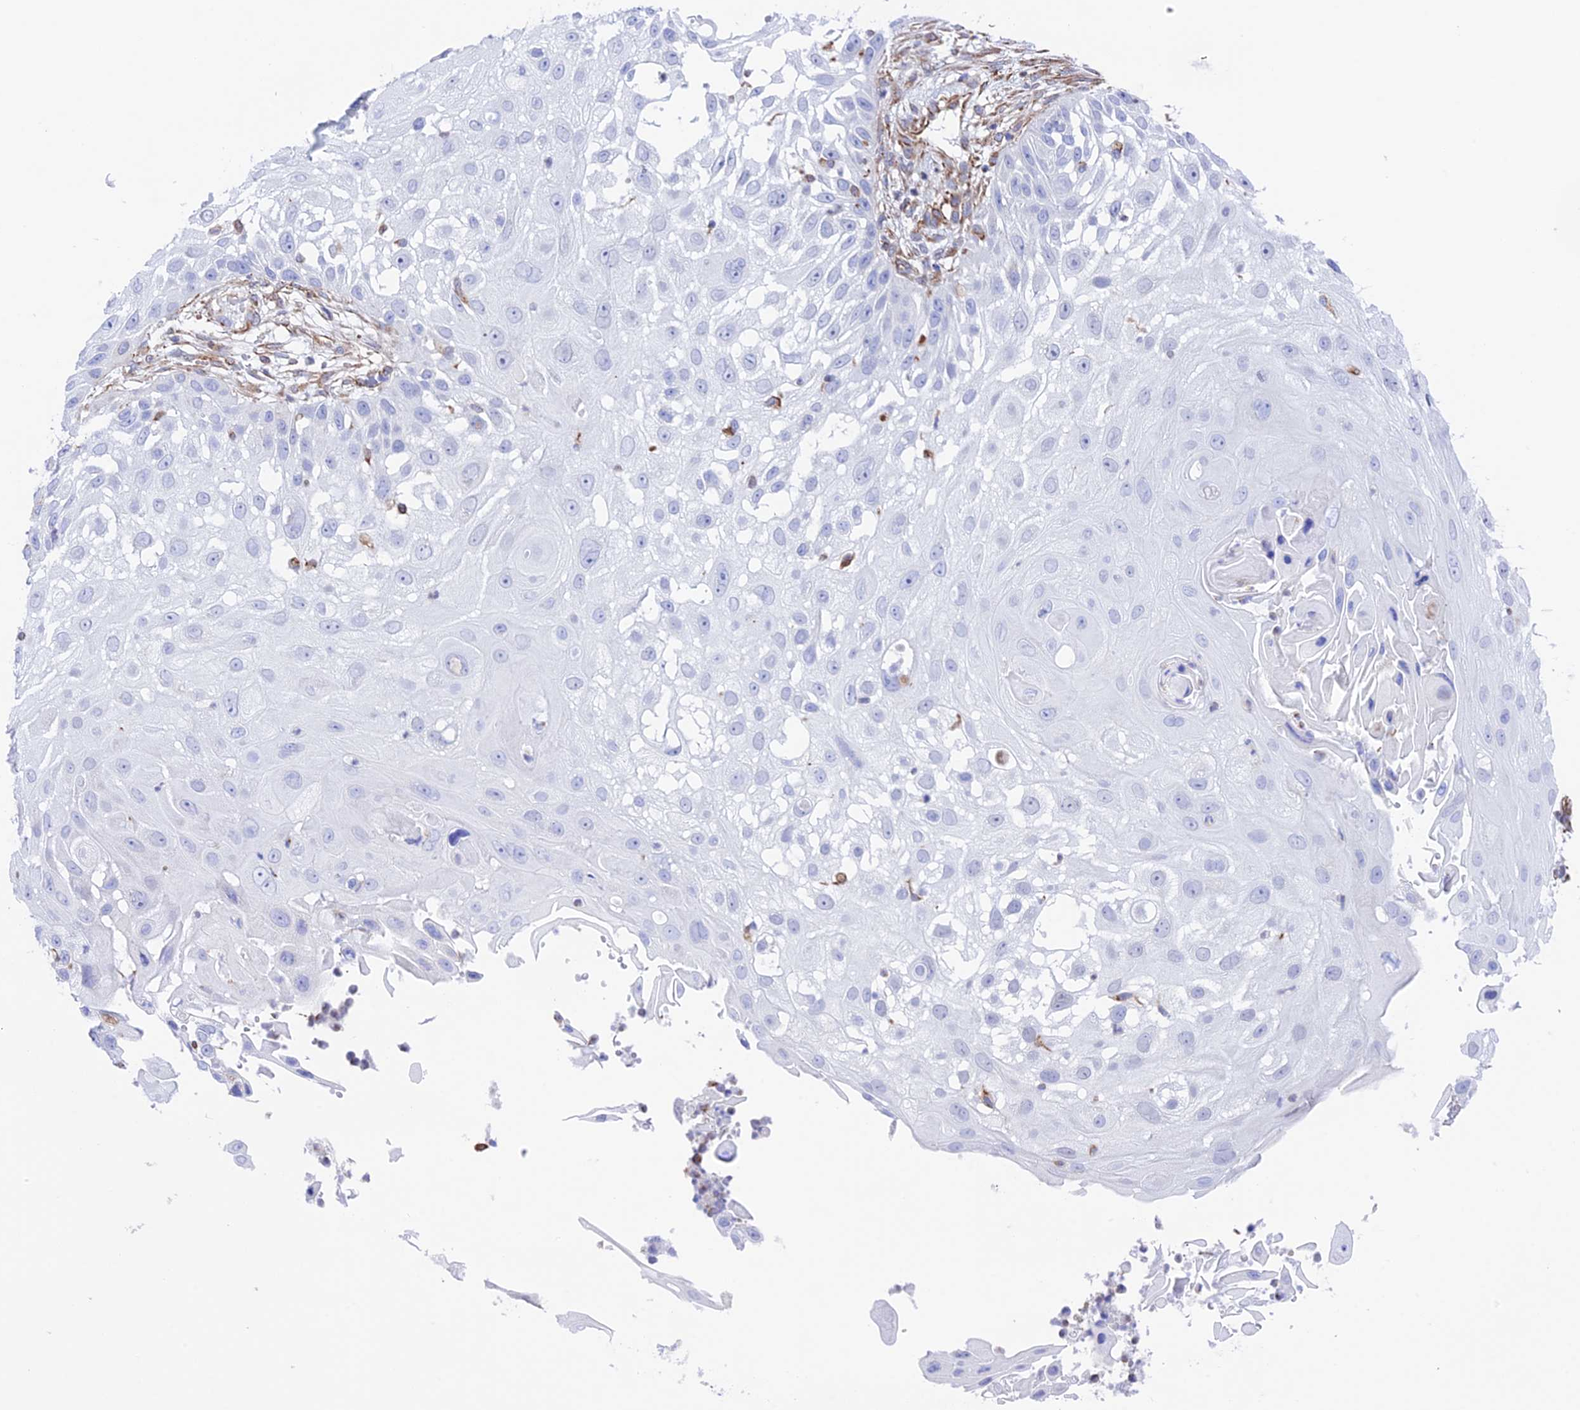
{"staining": {"intensity": "negative", "quantity": "none", "location": "none"}, "tissue": "skin cancer", "cell_type": "Tumor cells", "image_type": "cancer", "snomed": [{"axis": "morphology", "description": "Squamous cell carcinoma, NOS"}, {"axis": "topography", "description": "Skin"}], "caption": "A micrograph of skin cancer (squamous cell carcinoma) stained for a protein reveals no brown staining in tumor cells.", "gene": "ZNF652", "patient": {"sex": "female", "age": 44}}